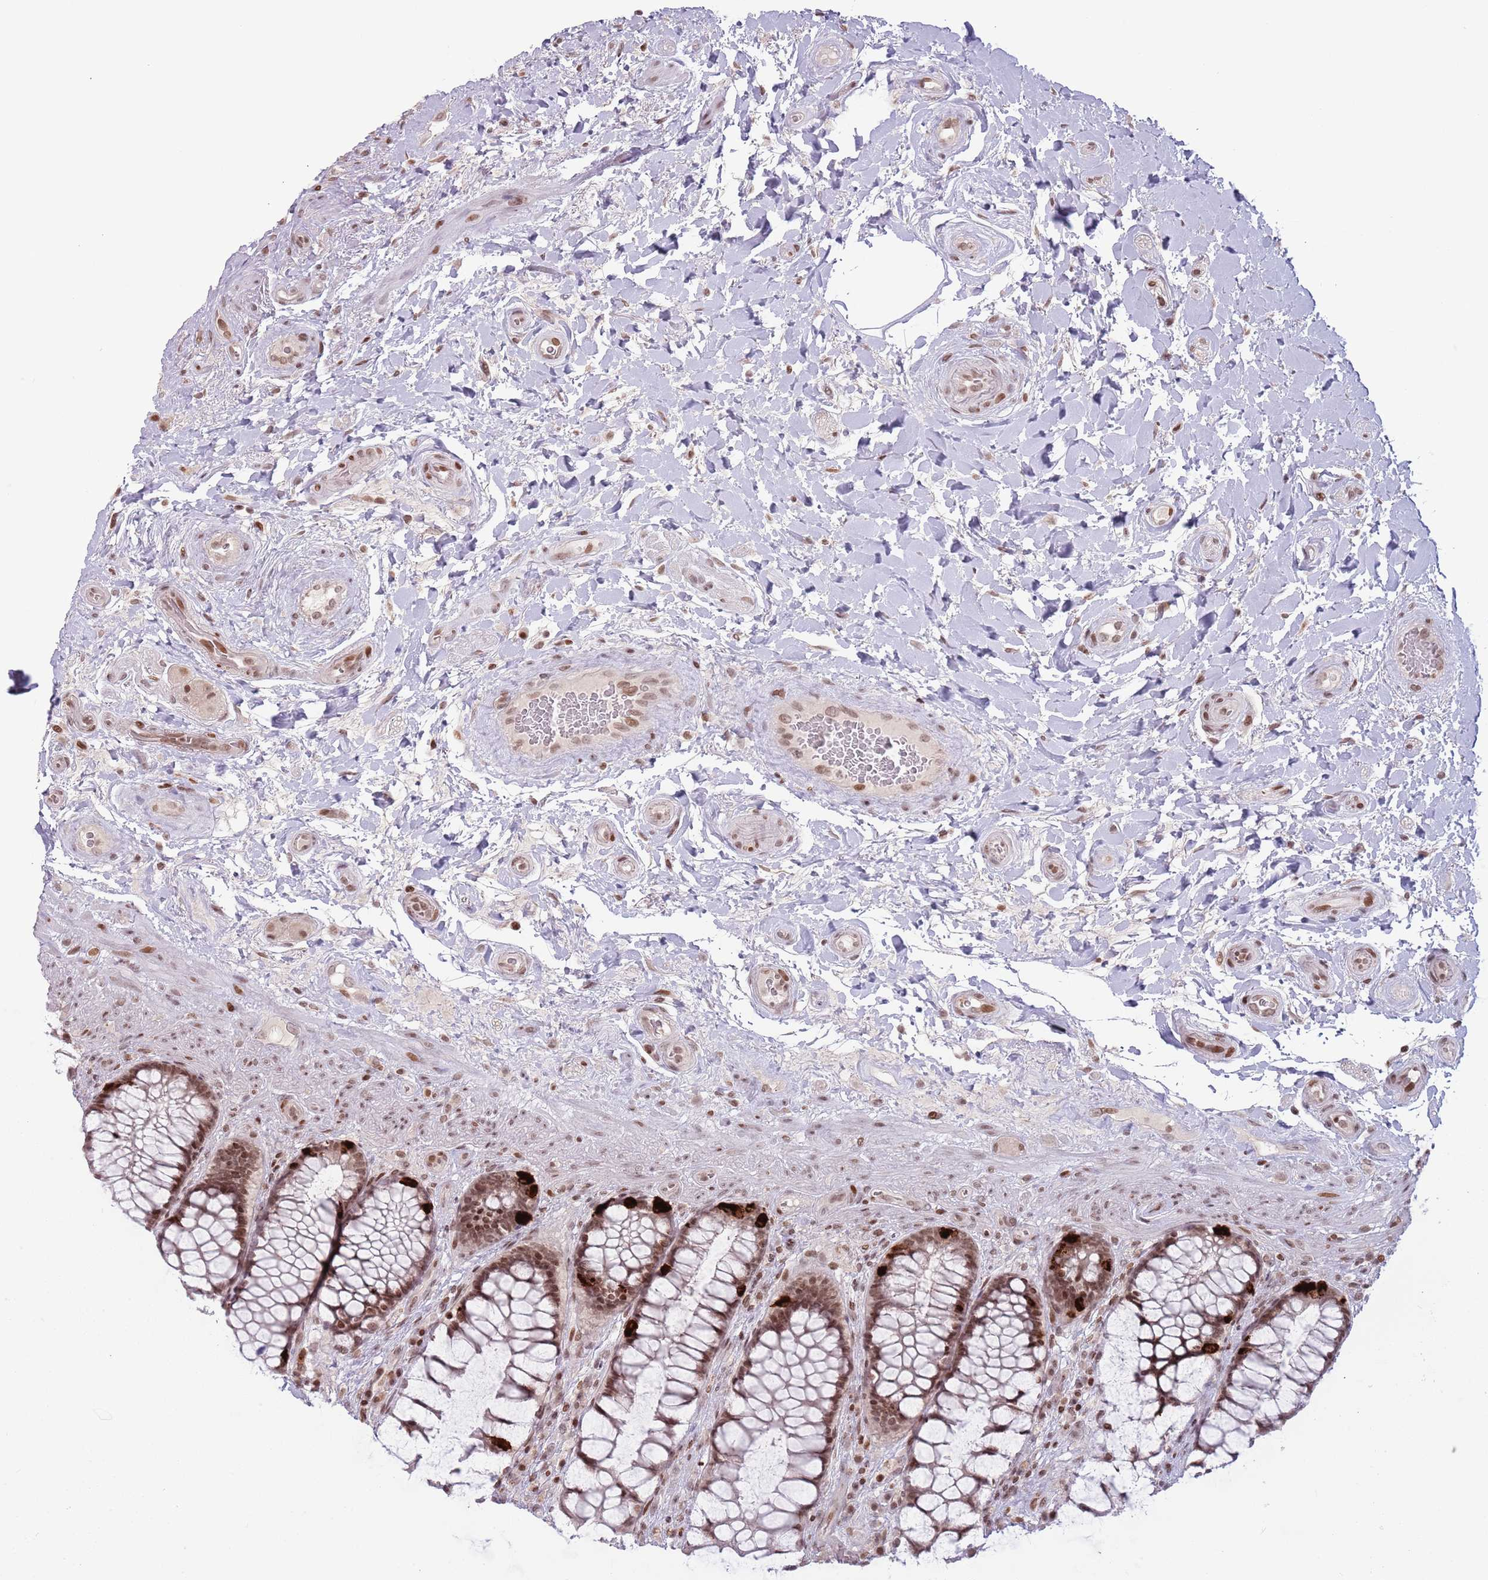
{"staining": {"intensity": "strong", "quantity": "25%-75%", "location": "cytoplasmic/membranous,nuclear"}, "tissue": "rectum", "cell_type": "Glandular cells", "image_type": "normal", "snomed": [{"axis": "morphology", "description": "Normal tissue, NOS"}, {"axis": "topography", "description": "Rectum"}], "caption": "DAB (3,3'-diaminobenzidine) immunohistochemical staining of benign rectum demonstrates strong cytoplasmic/membranous,nuclear protein positivity in approximately 25%-75% of glandular cells.", "gene": "SH3RF3", "patient": {"sex": "female", "age": 58}}